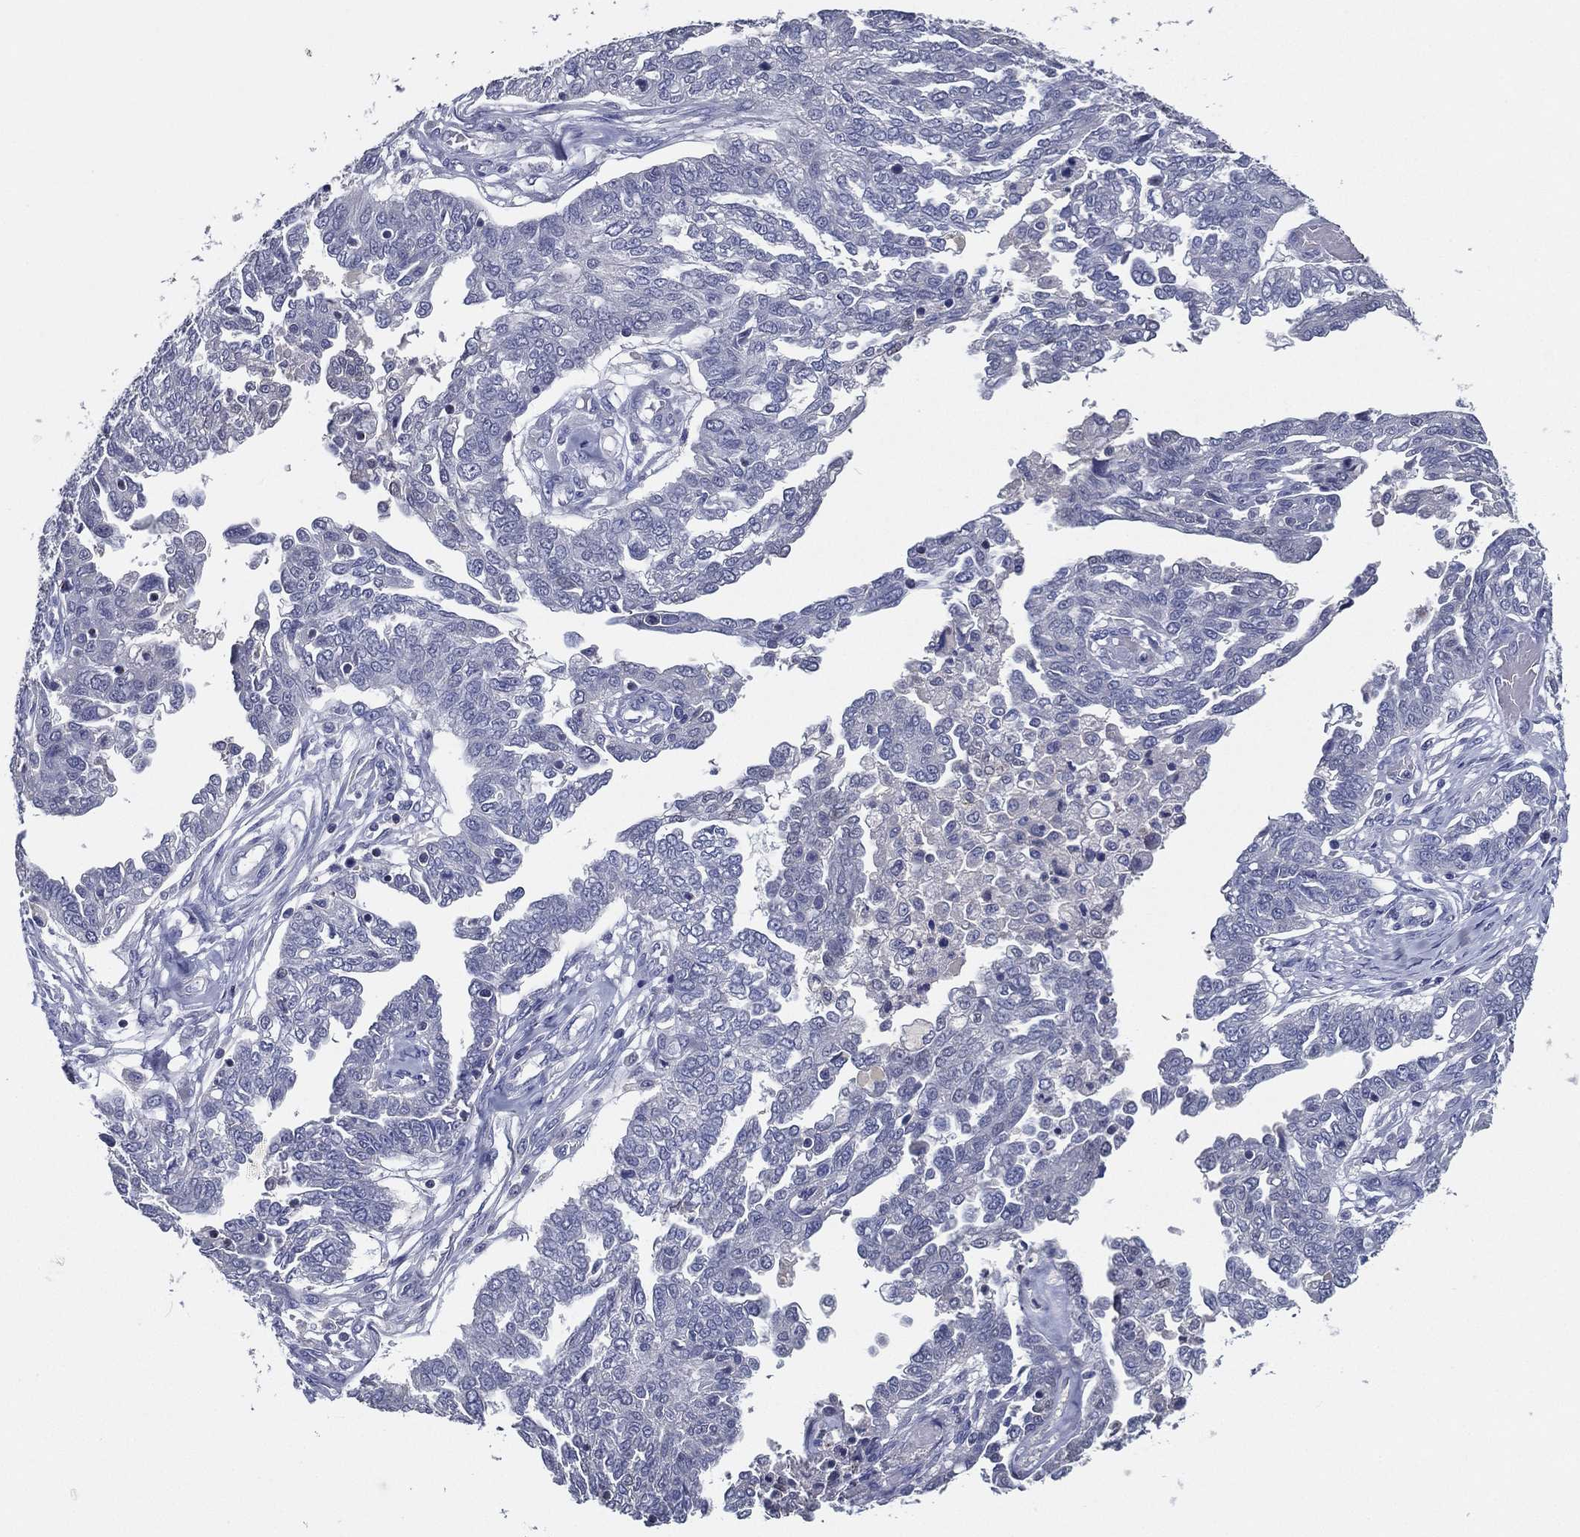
{"staining": {"intensity": "negative", "quantity": "none", "location": "none"}, "tissue": "ovarian cancer", "cell_type": "Tumor cells", "image_type": "cancer", "snomed": [{"axis": "morphology", "description": "Cystadenocarcinoma, serous, NOS"}, {"axis": "topography", "description": "Ovary"}], "caption": "DAB immunohistochemical staining of ovarian serous cystadenocarcinoma reveals no significant expression in tumor cells.", "gene": "TFAP2A", "patient": {"sex": "female", "age": 67}}